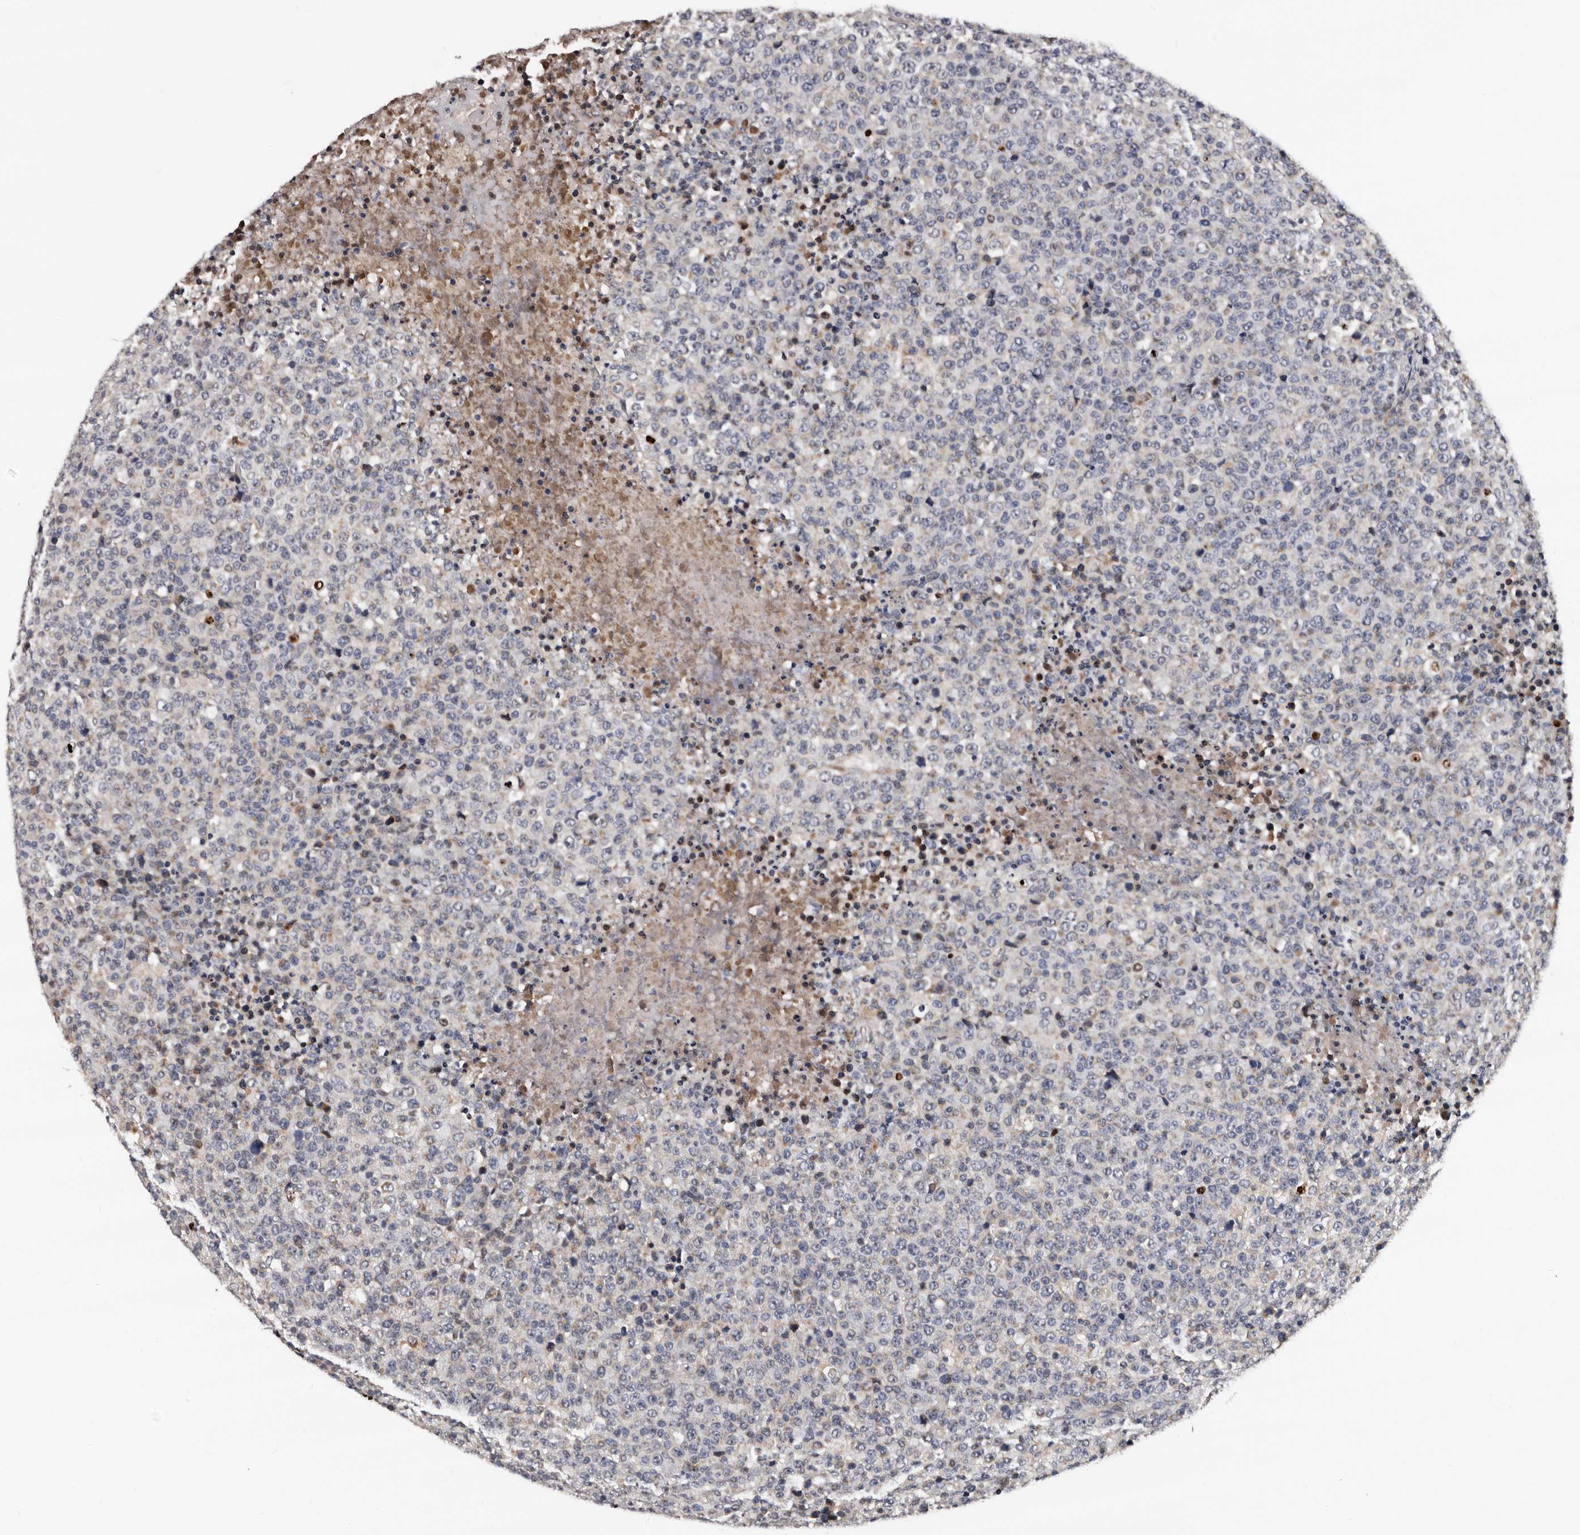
{"staining": {"intensity": "negative", "quantity": "none", "location": "none"}, "tissue": "lymphoma", "cell_type": "Tumor cells", "image_type": "cancer", "snomed": [{"axis": "morphology", "description": "Malignant lymphoma, non-Hodgkin's type, High grade"}, {"axis": "topography", "description": "Lymph node"}], "caption": "Immunohistochemistry micrograph of lymphoma stained for a protein (brown), which demonstrates no staining in tumor cells.", "gene": "TAF4B", "patient": {"sex": "male", "age": 13}}